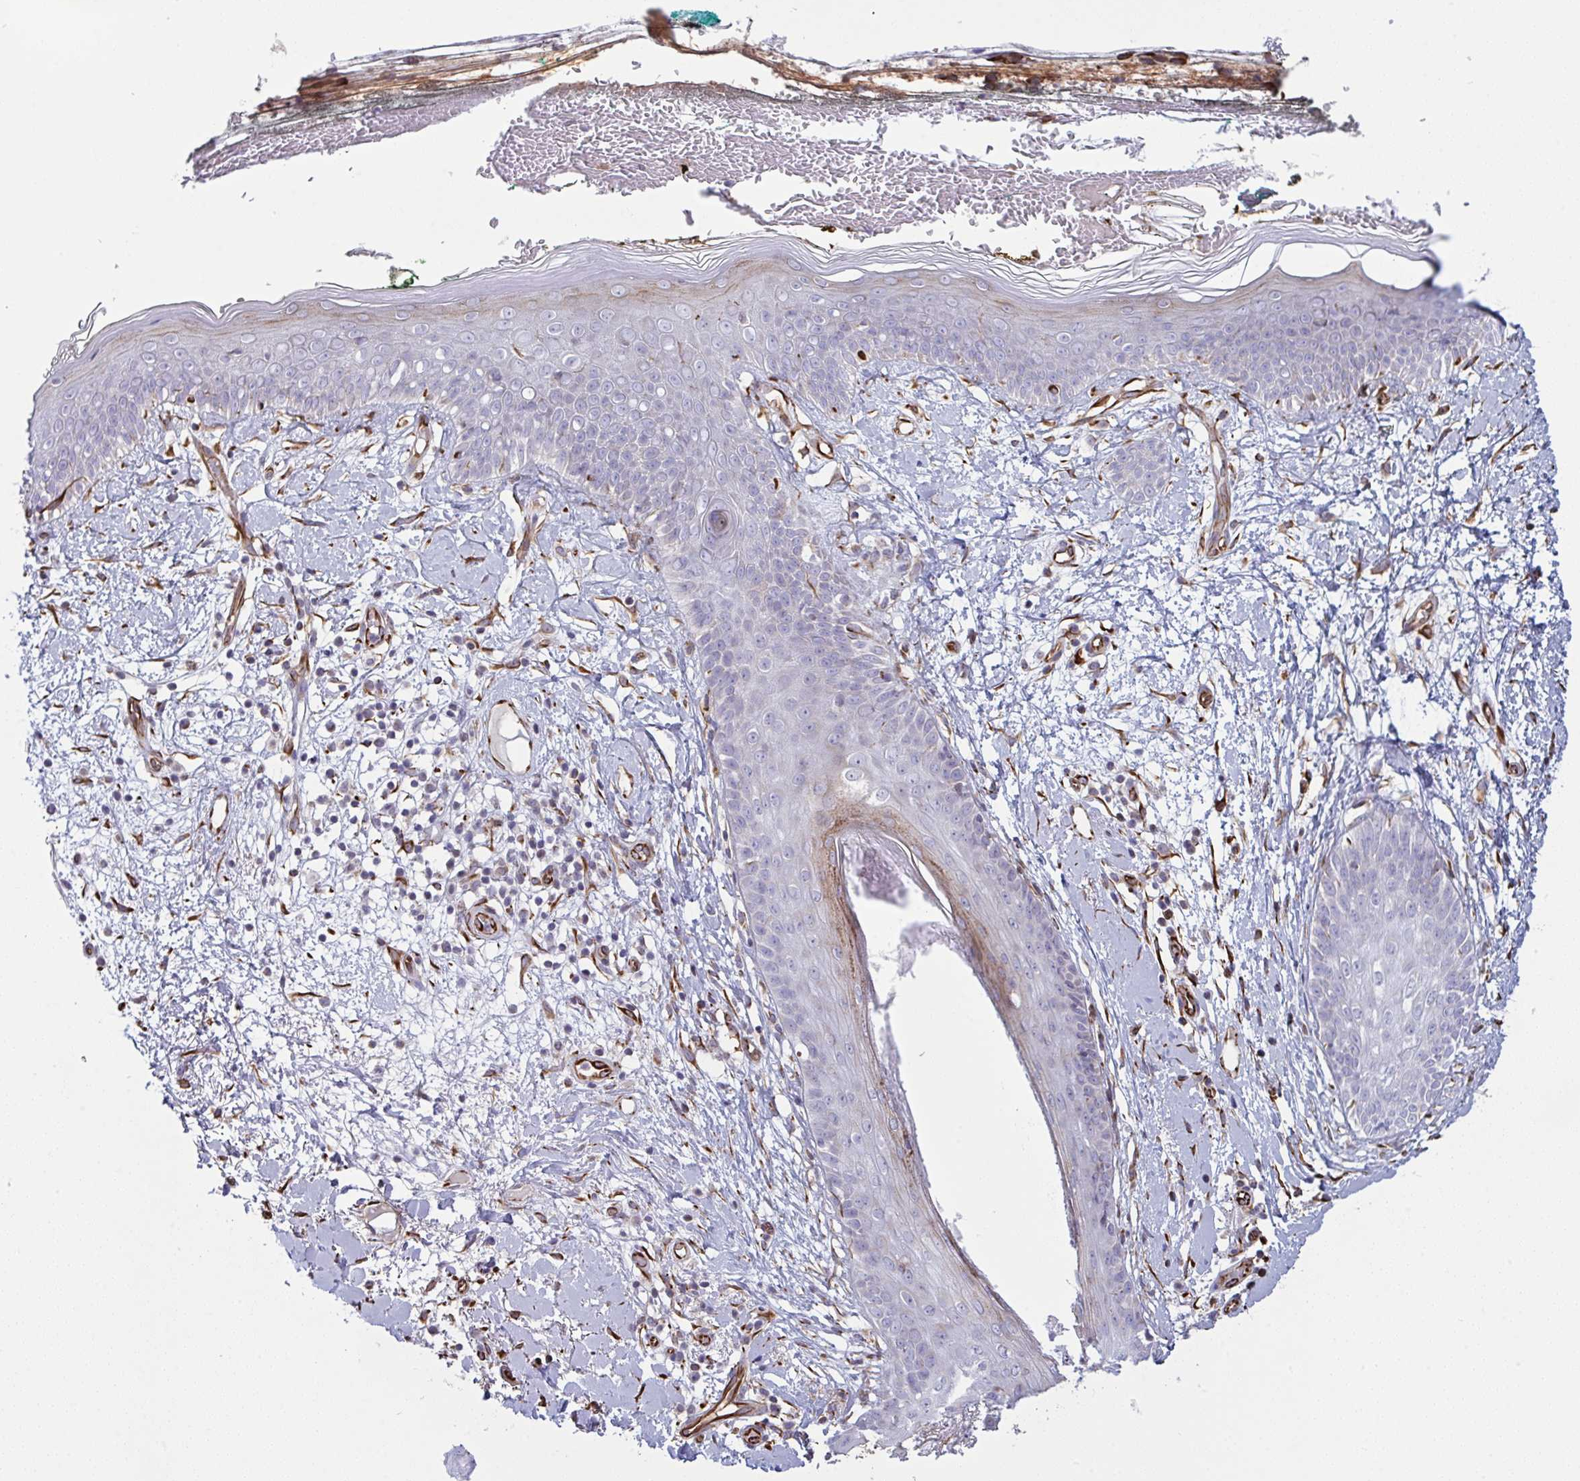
{"staining": {"intensity": "moderate", "quantity": ">75%", "location": "cytoplasmic/membranous"}, "tissue": "skin", "cell_type": "Fibroblasts", "image_type": "normal", "snomed": [{"axis": "morphology", "description": "Normal tissue, NOS"}, {"axis": "topography", "description": "Skin"}], "caption": "A high-resolution photomicrograph shows immunohistochemistry staining of benign skin, which displays moderate cytoplasmic/membranous staining in about >75% of fibroblasts.", "gene": "DCBLD1", "patient": {"sex": "female", "age": 34}}